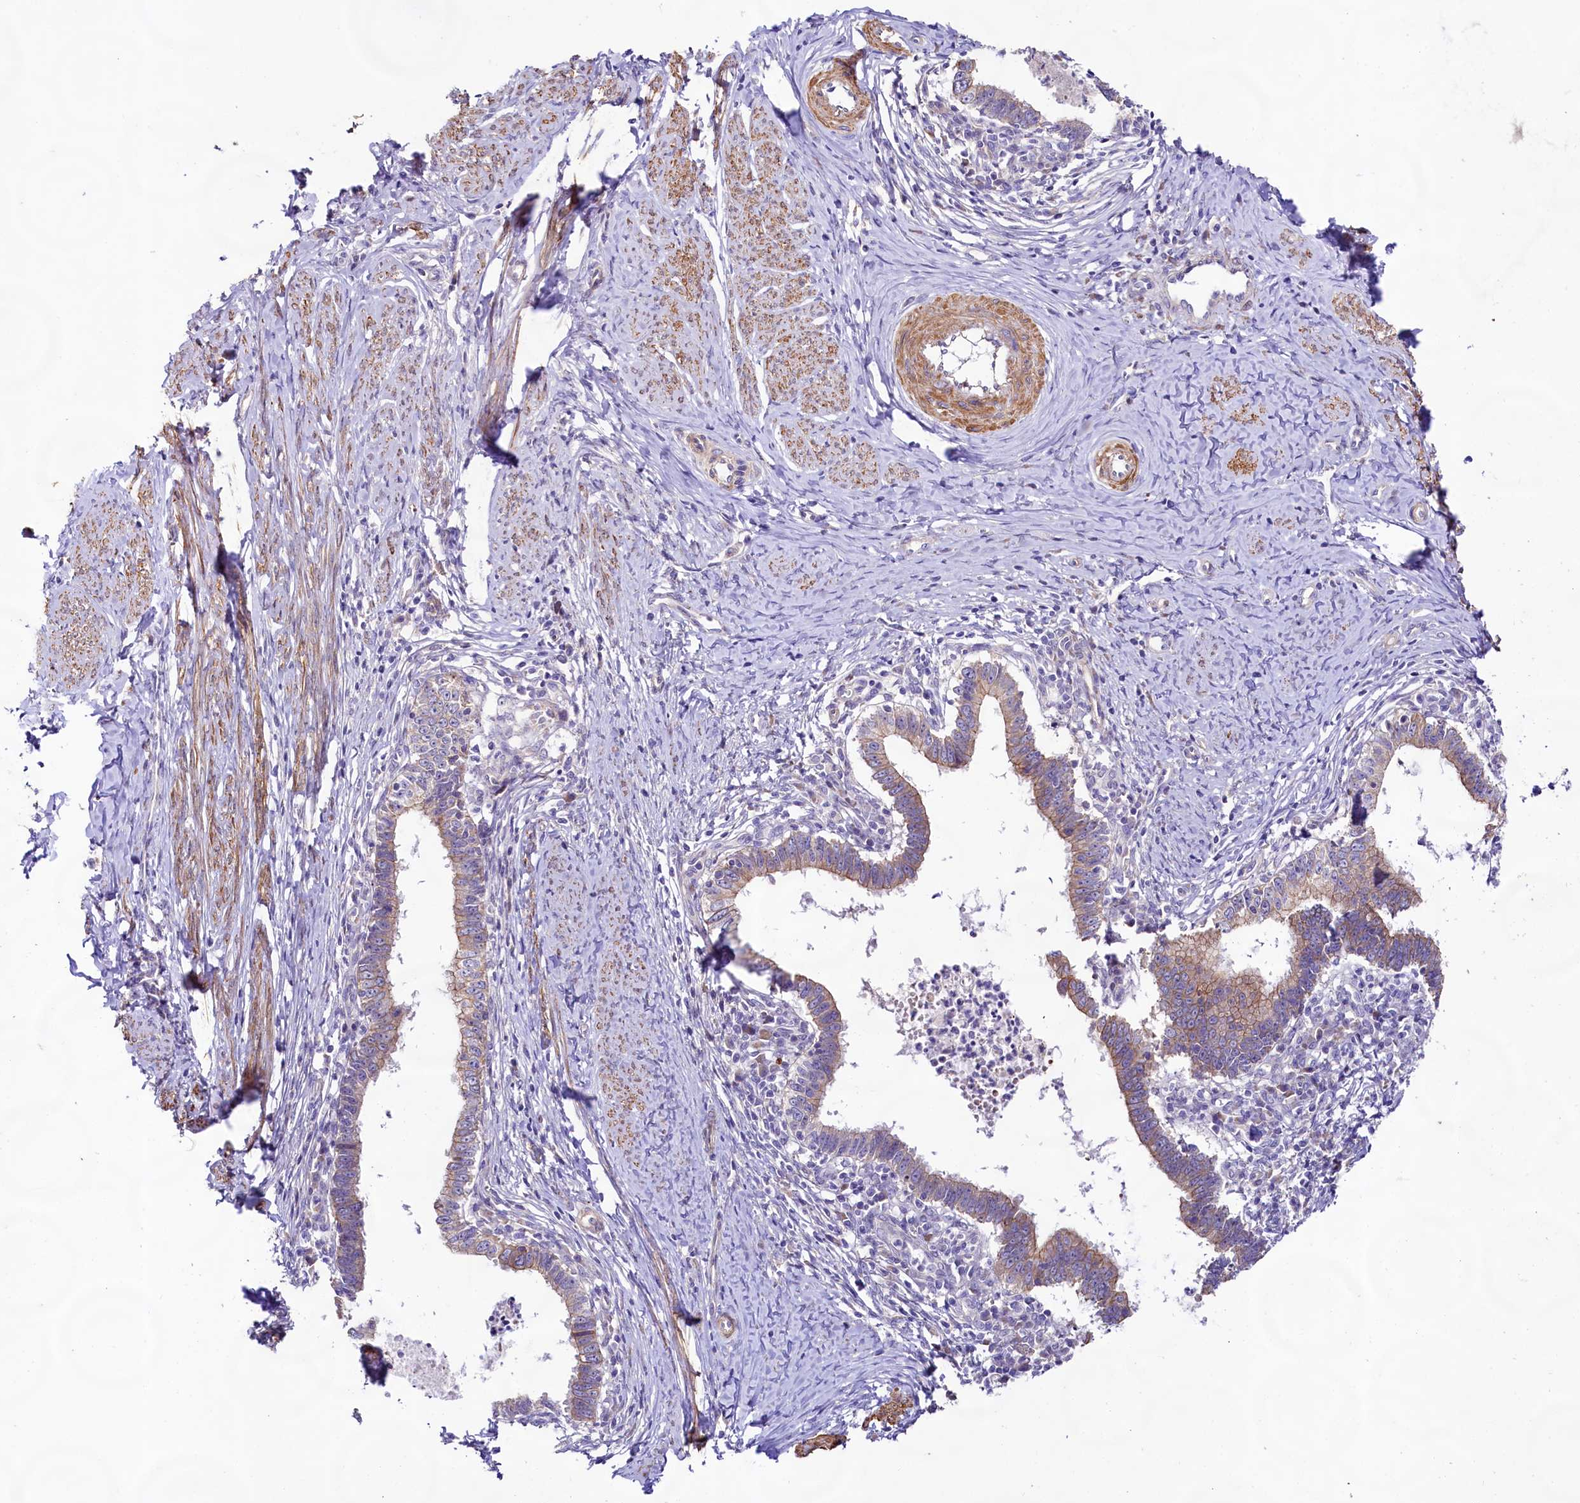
{"staining": {"intensity": "moderate", "quantity": "25%-75%", "location": "cytoplasmic/membranous"}, "tissue": "cervical cancer", "cell_type": "Tumor cells", "image_type": "cancer", "snomed": [{"axis": "morphology", "description": "Adenocarcinoma, NOS"}, {"axis": "topography", "description": "Cervix"}], "caption": "This photomicrograph displays immunohistochemistry (IHC) staining of human cervical cancer, with medium moderate cytoplasmic/membranous positivity in approximately 25%-75% of tumor cells.", "gene": "VPS11", "patient": {"sex": "female", "age": 36}}